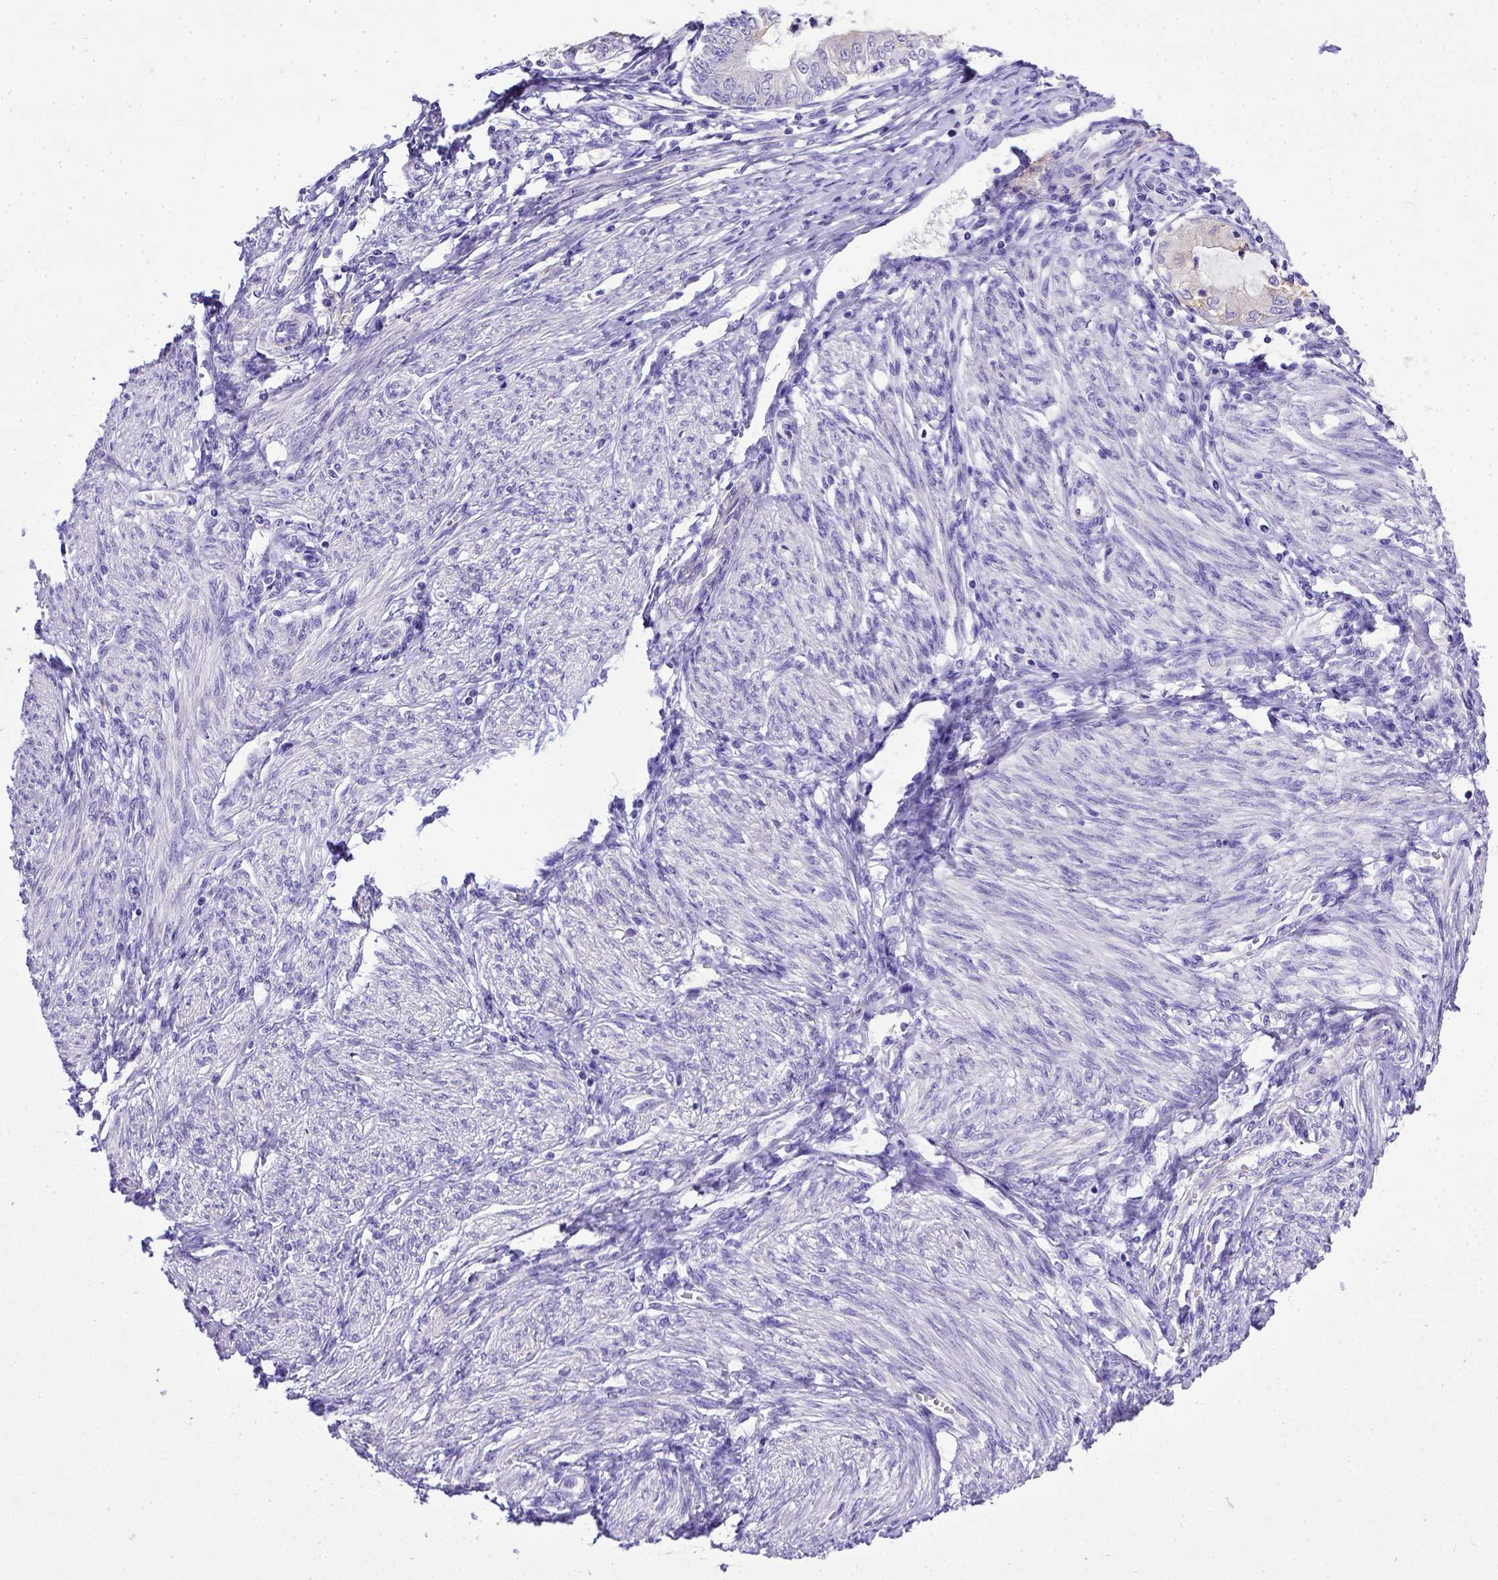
{"staining": {"intensity": "negative", "quantity": "none", "location": "none"}, "tissue": "endometrial cancer", "cell_type": "Tumor cells", "image_type": "cancer", "snomed": [{"axis": "morphology", "description": "Adenocarcinoma, NOS"}, {"axis": "topography", "description": "Endometrium"}], "caption": "Immunohistochemistry (IHC) micrograph of neoplastic tissue: human endometrial cancer stained with DAB (3,3'-diaminobenzidine) demonstrates no significant protein expression in tumor cells.", "gene": "BTN1A1", "patient": {"sex": "female", "age": 68}}